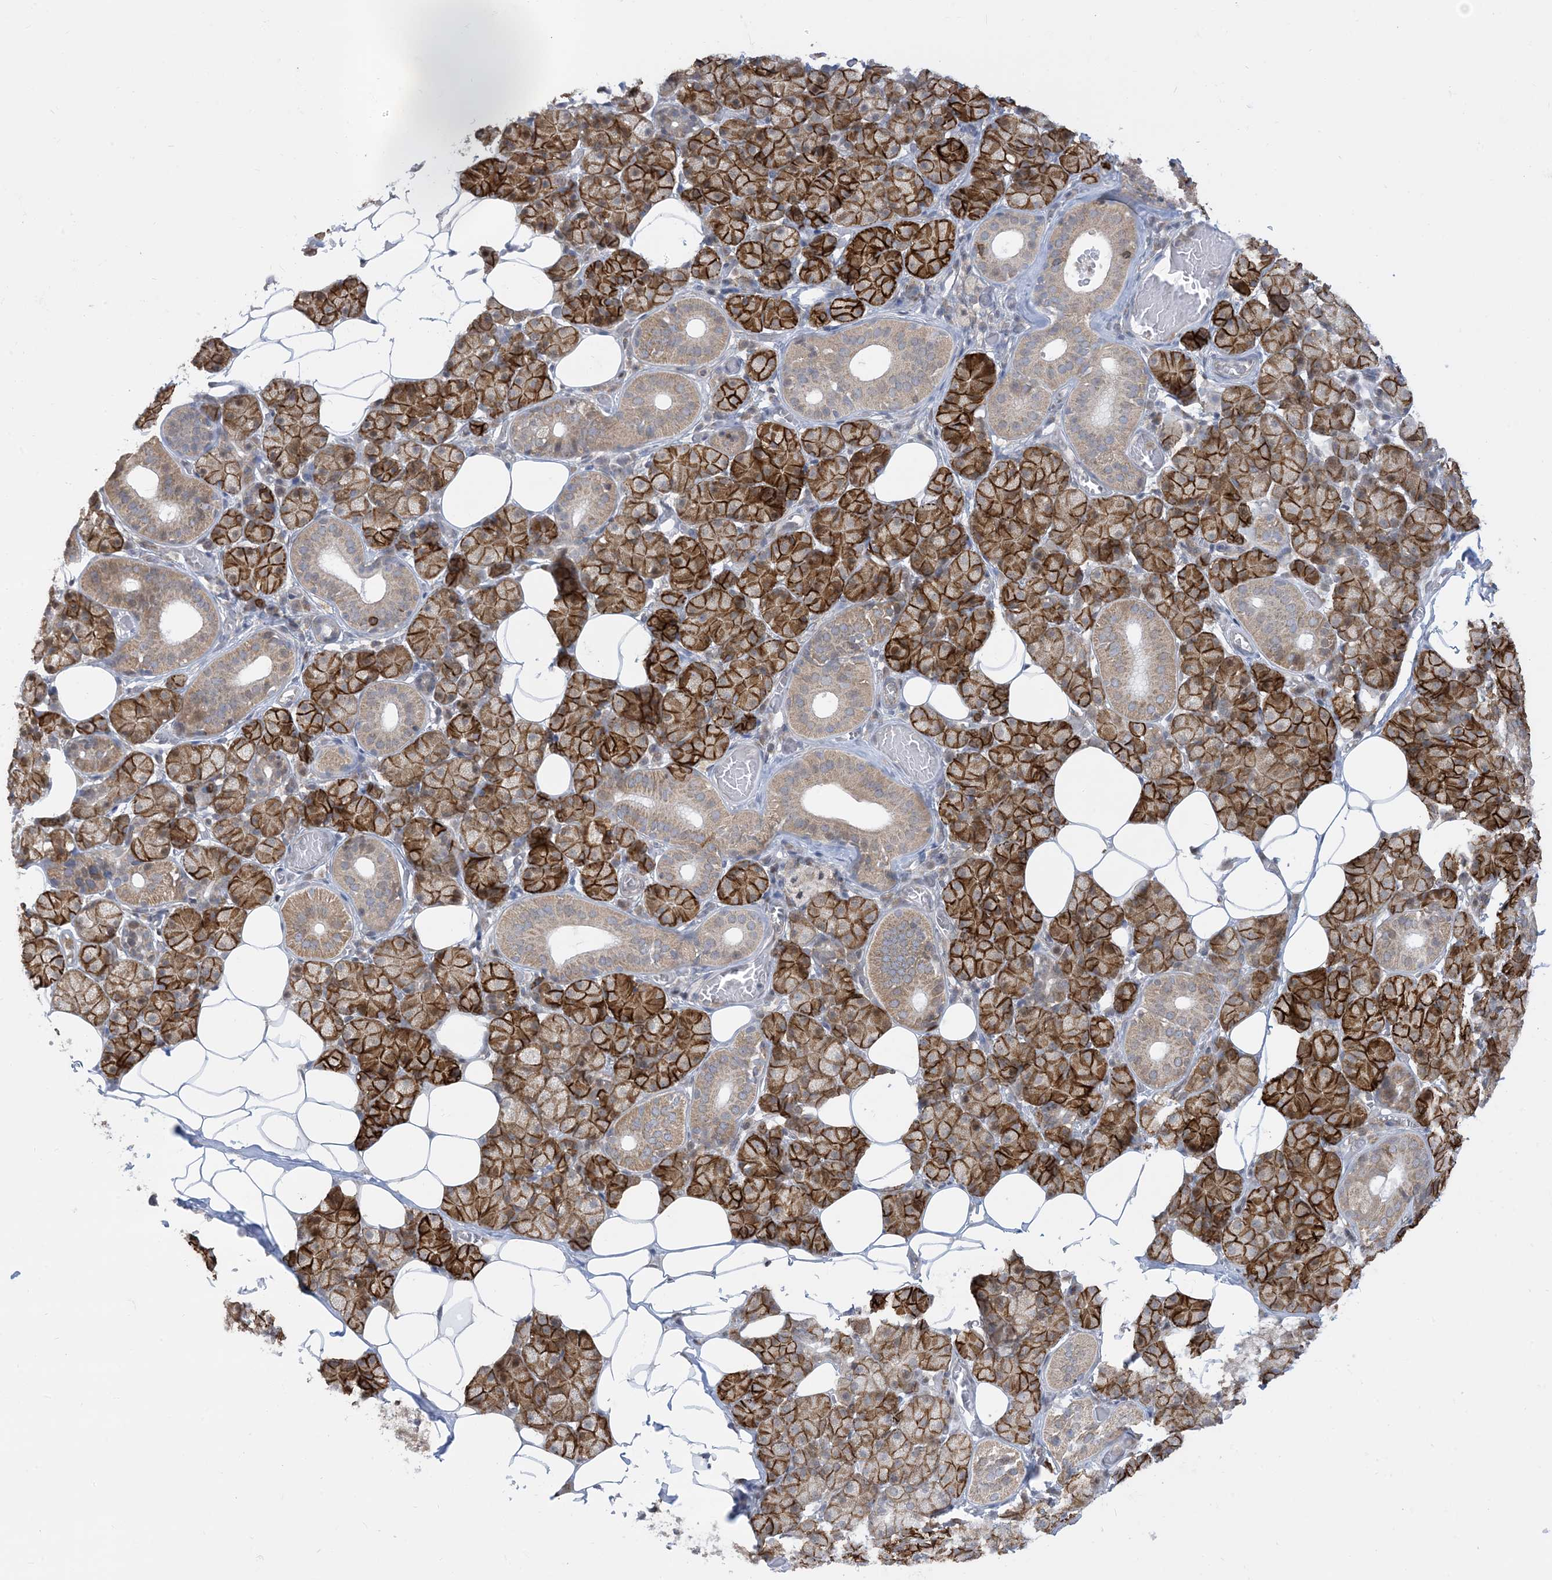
{"staining": {"intensity": "strong", "quantity": ">75%", "location": "cytoplasmic/membranous"}, "tissue": "salivary gland", "cell_type": "Glandular cells", "image_type": "normal", "snomed": [{"axis": "morphology", "description": "Normal tissue, NOS"}, {"axis": "topography", "description": "Salivary gland"}], "caption": "Protein positivity by IHC exhibits strong cytoplasmic/membranous staining in approximately >75% of glandular cells in normal salivary gland.", "gene": "CASP4", "patient": {"sex": "female", "age": 33}}